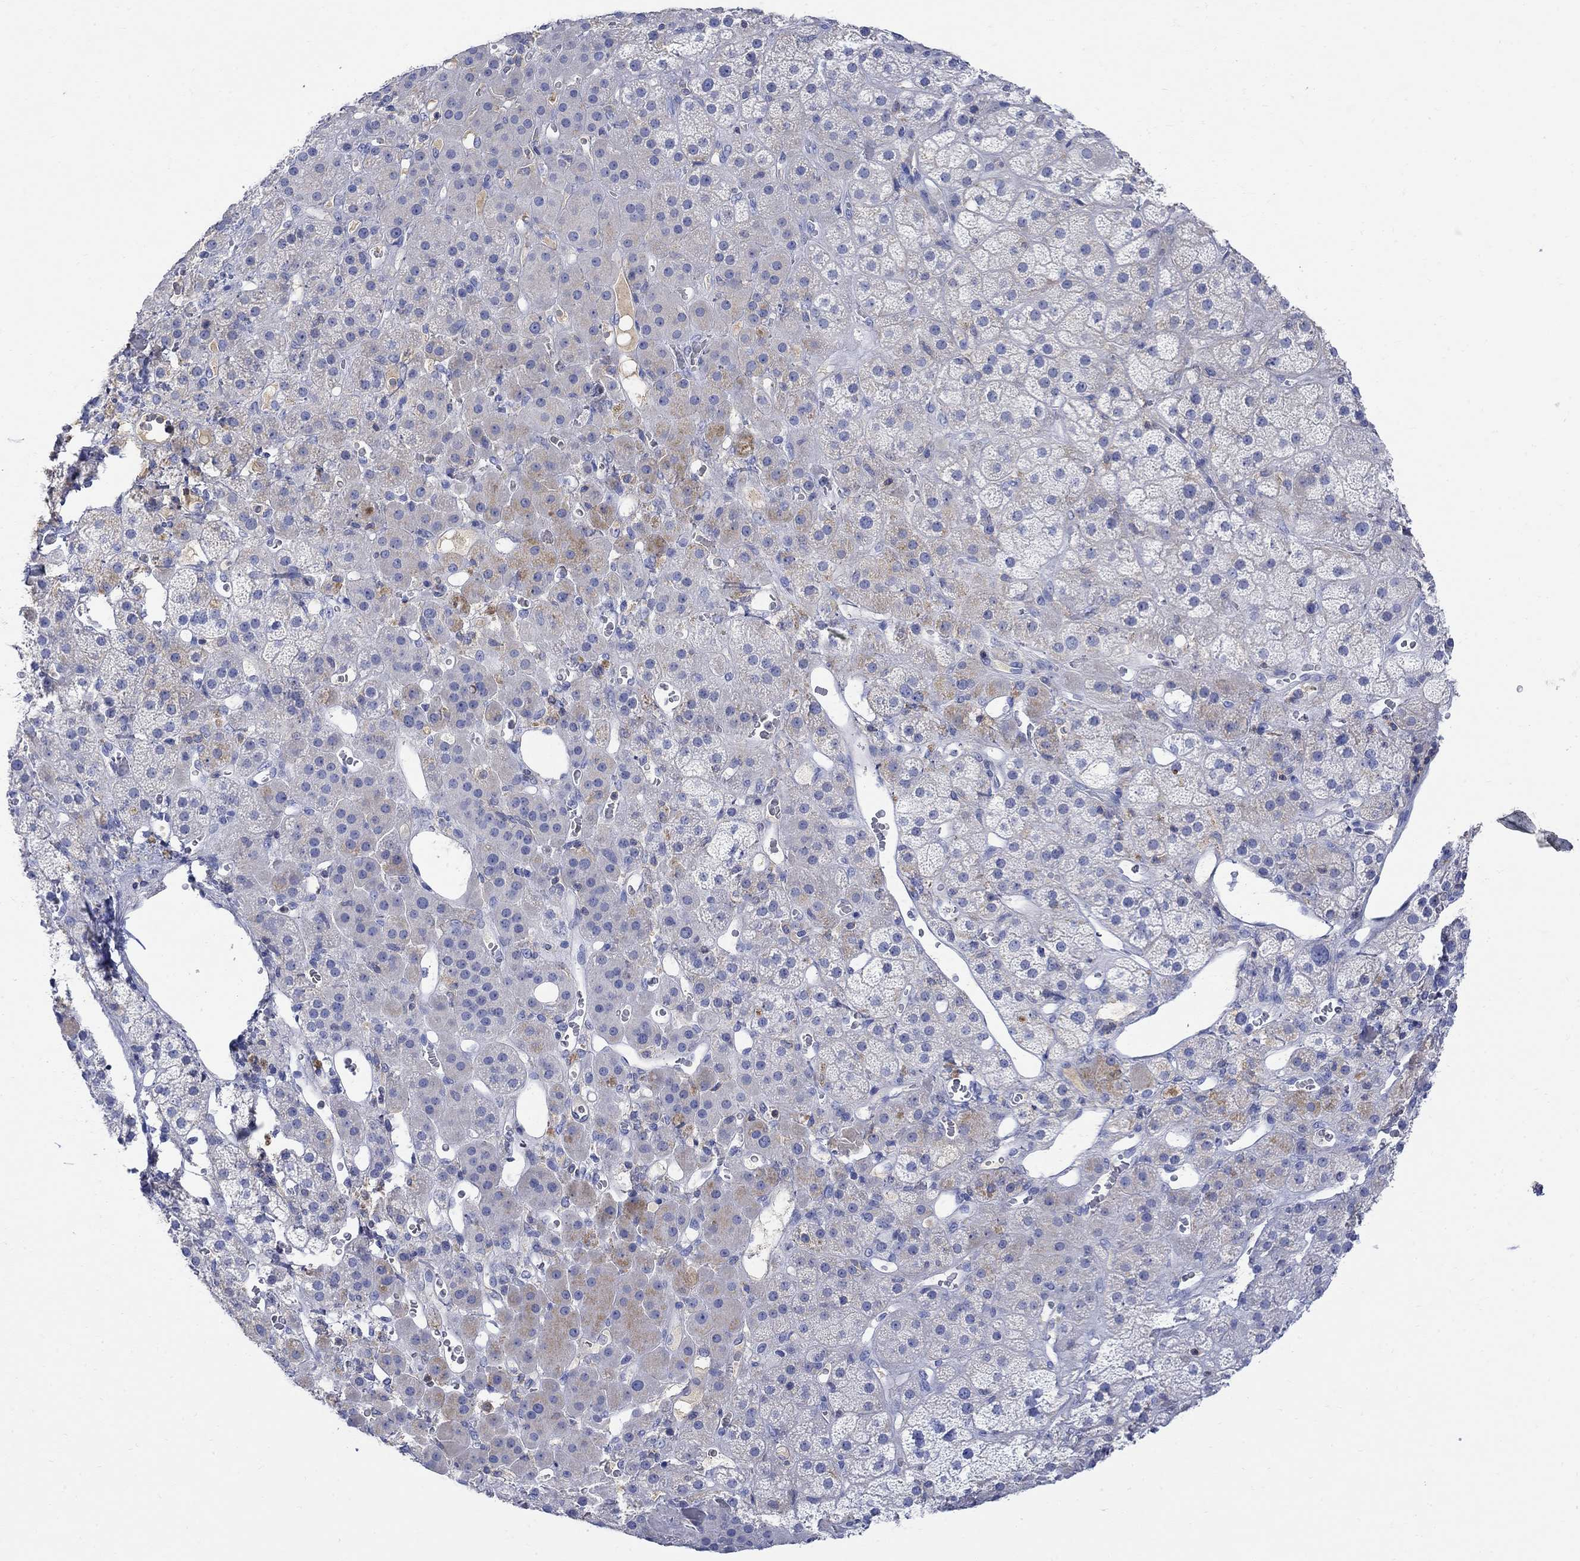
{"staining": {"intensity": "weak", "quantity": "<25%", "location": "cytoplasmic/membranous"}, "tissue": "adrenal gland", "cell_type": "Glandular cells", "image_type": "normal", "snomed": [{"axis": "morphology", "description": "Normal tissue, NOS"}, {"axis": "topography", "description": "Adrenal gland"}], "caption": "DAB (3,3'-diaminobenzidine) immunohistochemical staining of benign human adrenal gland shows no significant expression in glandular cells.", "gene": "GCM1", "patient": {"sex": "male", "age": 57}}